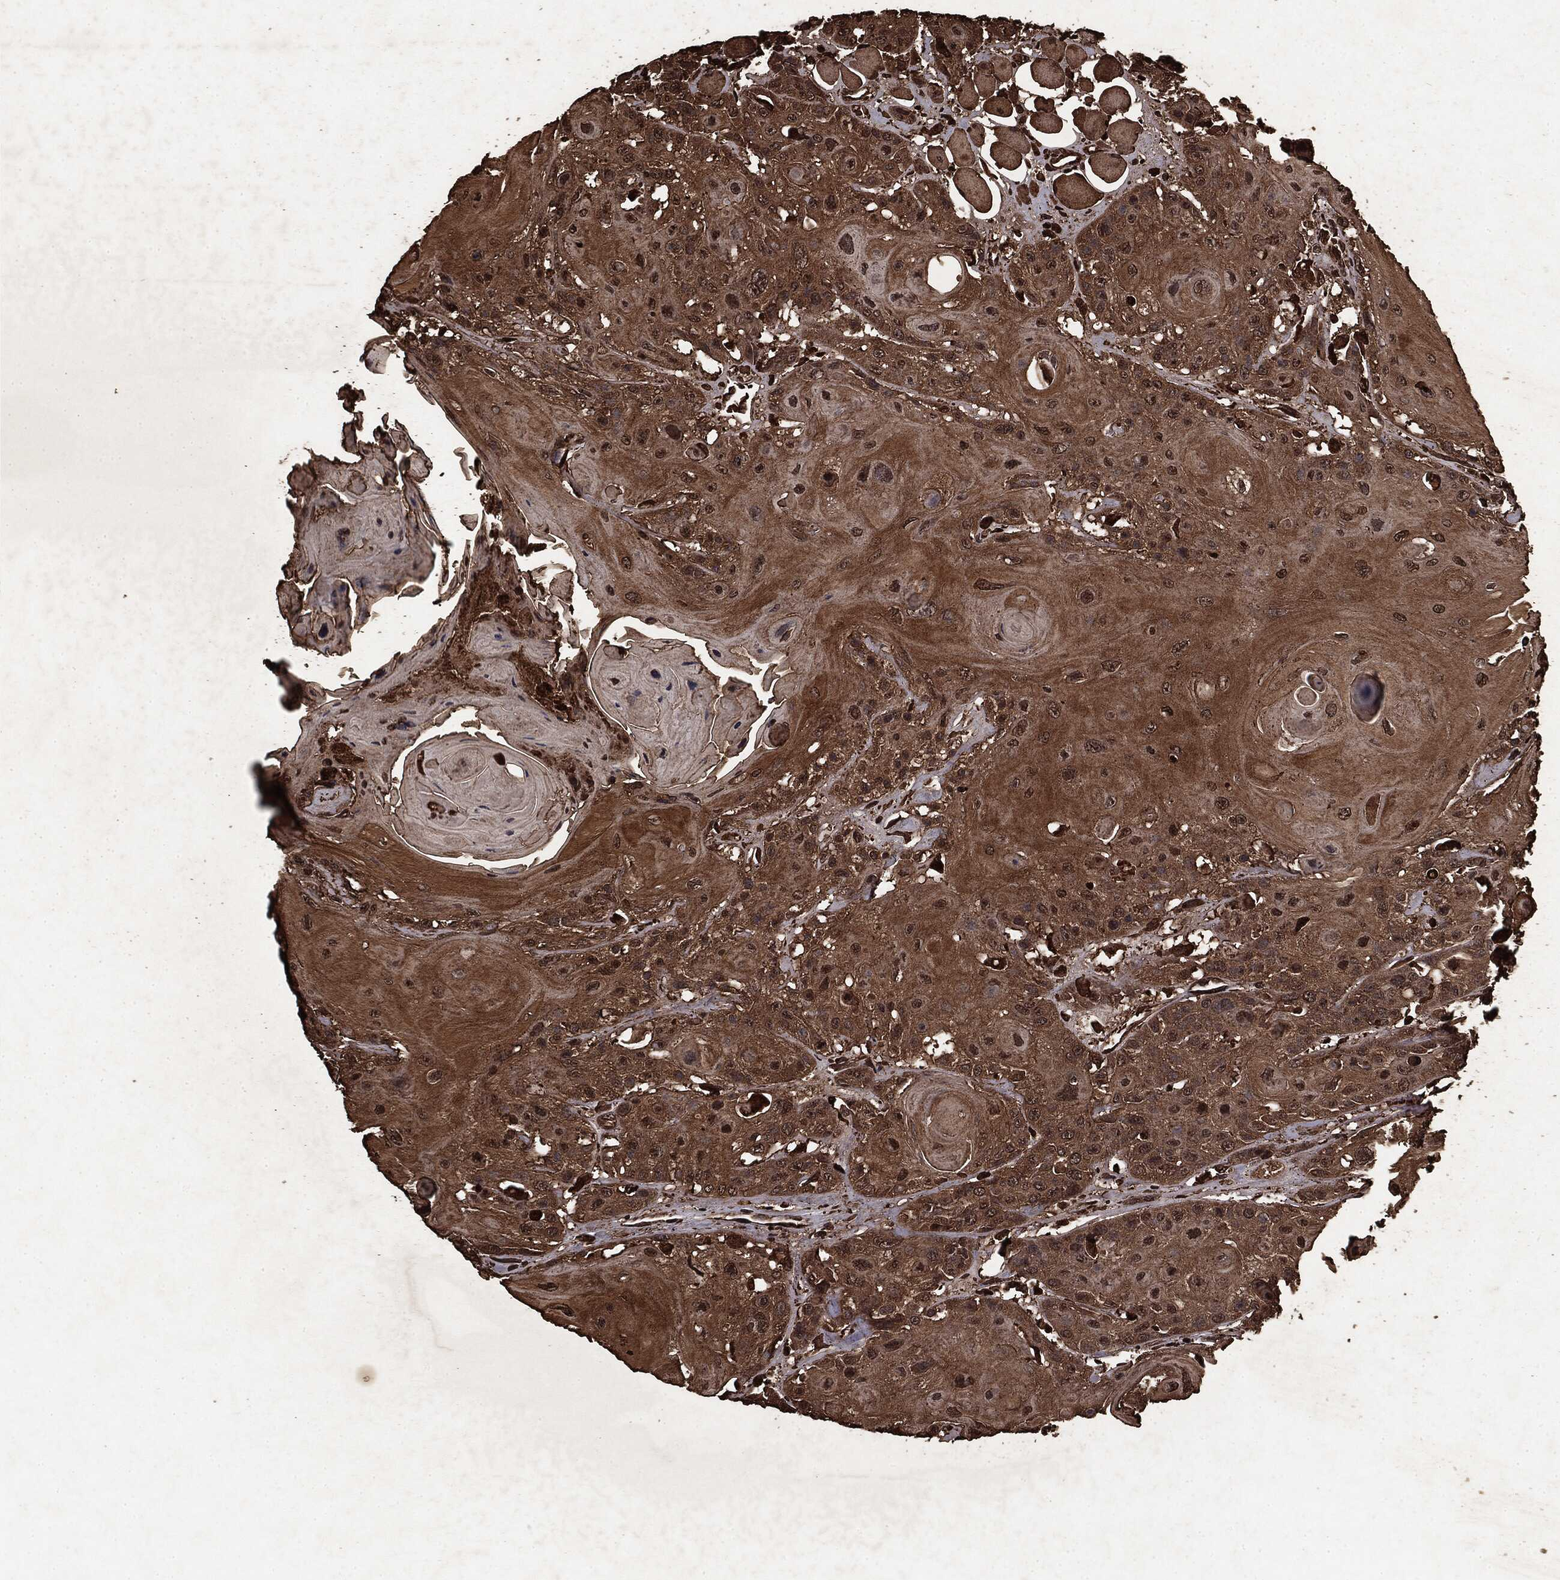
{"staining": {"intensity": "moderate", "quantity": ">75%", "location": "cytoplasmic/membranous"}, "tissue": "head and neck cancer", "cell_type": "Tumor cells", "image_type": "cancer", "snomed": [{"axis": "morphology", "description": "Squamous cell carcinoma, NOS"}, {"axis": "topography", "description": "Head-Neck"}], "caption": "Immunohistochemical staining of human squamous cell carcinoma (head and neck) reveals moderate cytoplasmic/membranous protein positivity in approximately >75% of tumor cells.", "gene": "ARAF", "patient": {"sex": "female", "age": 59}}